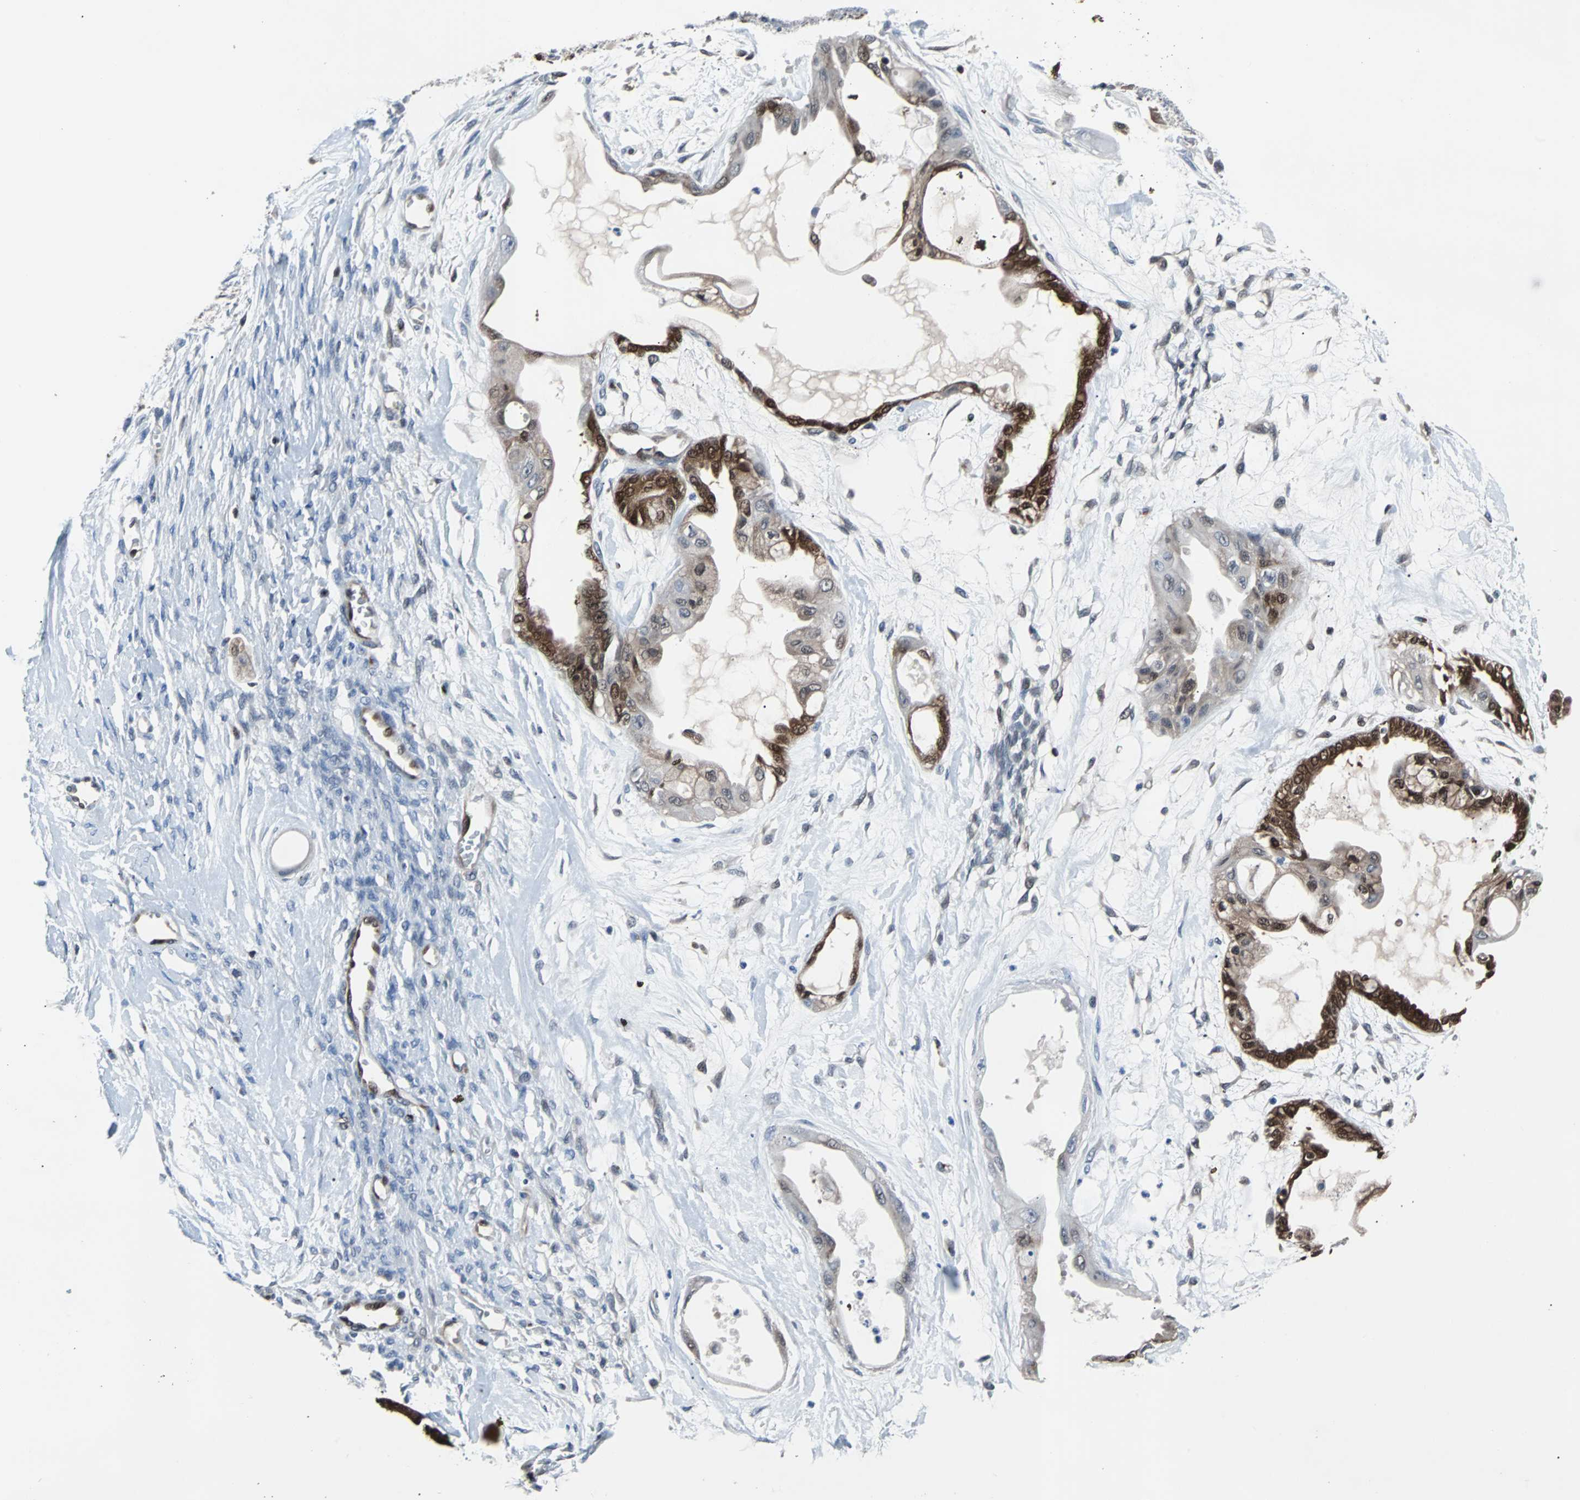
{"staining": {"intensity": "strong", "quantity": ">75%", "location": "cytoplasmic/membranous,nuclear"}, "tissue": "ovarian cancer", "cell_type": "Tumor cells", "image_type": "cancer", "snomed": [{"axis": "morphology", "description": "Carcinoma, NOS"}, {"axis": "morphology", "description": "Carcinoma, endometroid"}, {"axis": "topography", "description": "Ovary"}], "caption": "Protein staining of ovarian cancer tissue displays strong cytoplasmic/membranous and nuclear positivity in approximately >75% of tumor cells.", "gene": "MAP2K6", "patient": {"sex": "female", "age": 50}}